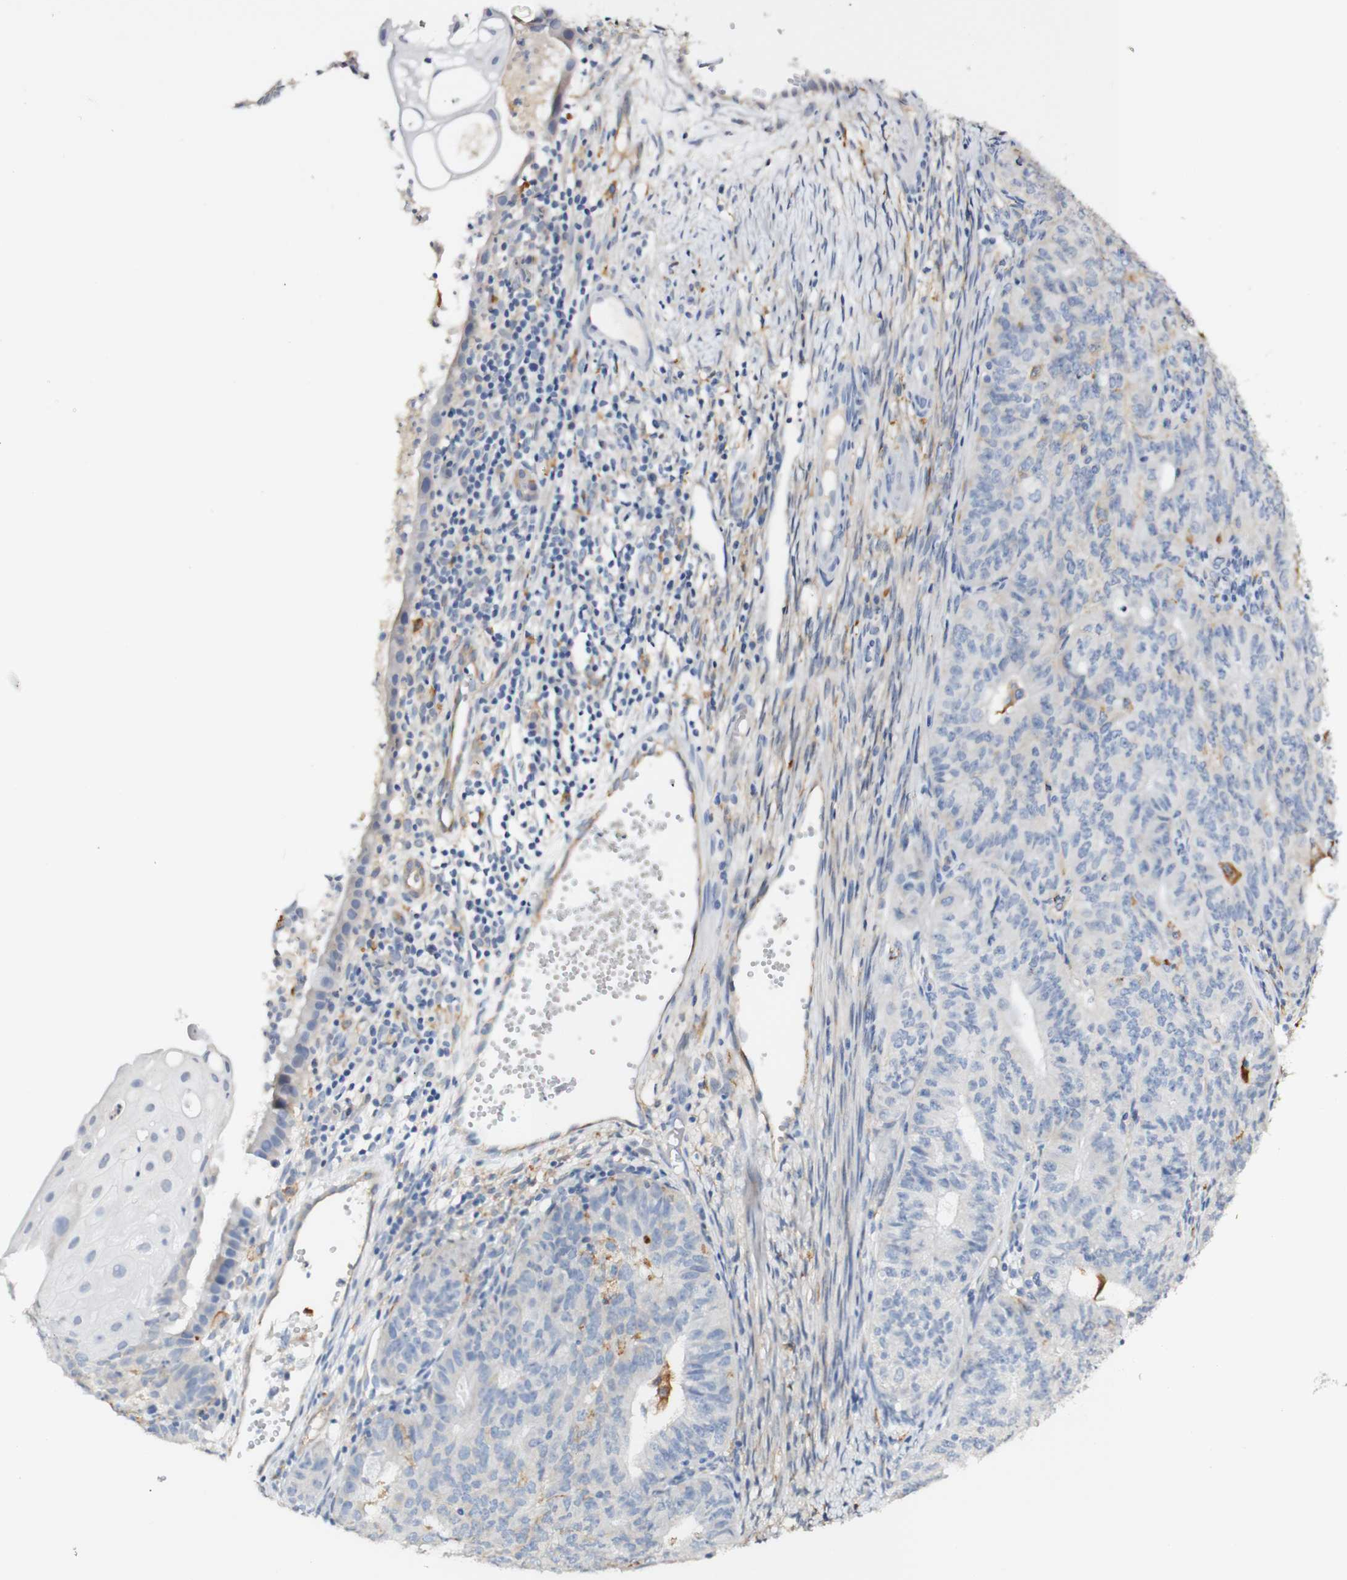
{"staining": {"intensity": "weak", "quantity": "<25%", "location": "cytoplasmic/membranous"}, "tissue": "endometrial cancer", "cell_type": "Tumor cells", "image_type": "cancer", "snomed": [{"axis": "morphology", "description": "Adenocarcinoma, NOS"}, {"axis": "topography", "description": "Endometrium"}], "caption": "There is no significant staining in tumor cells of adenocarcinoma (endometrial).", "gene": "FCGRT", "patient": {"sex": "female", "age": 32}}